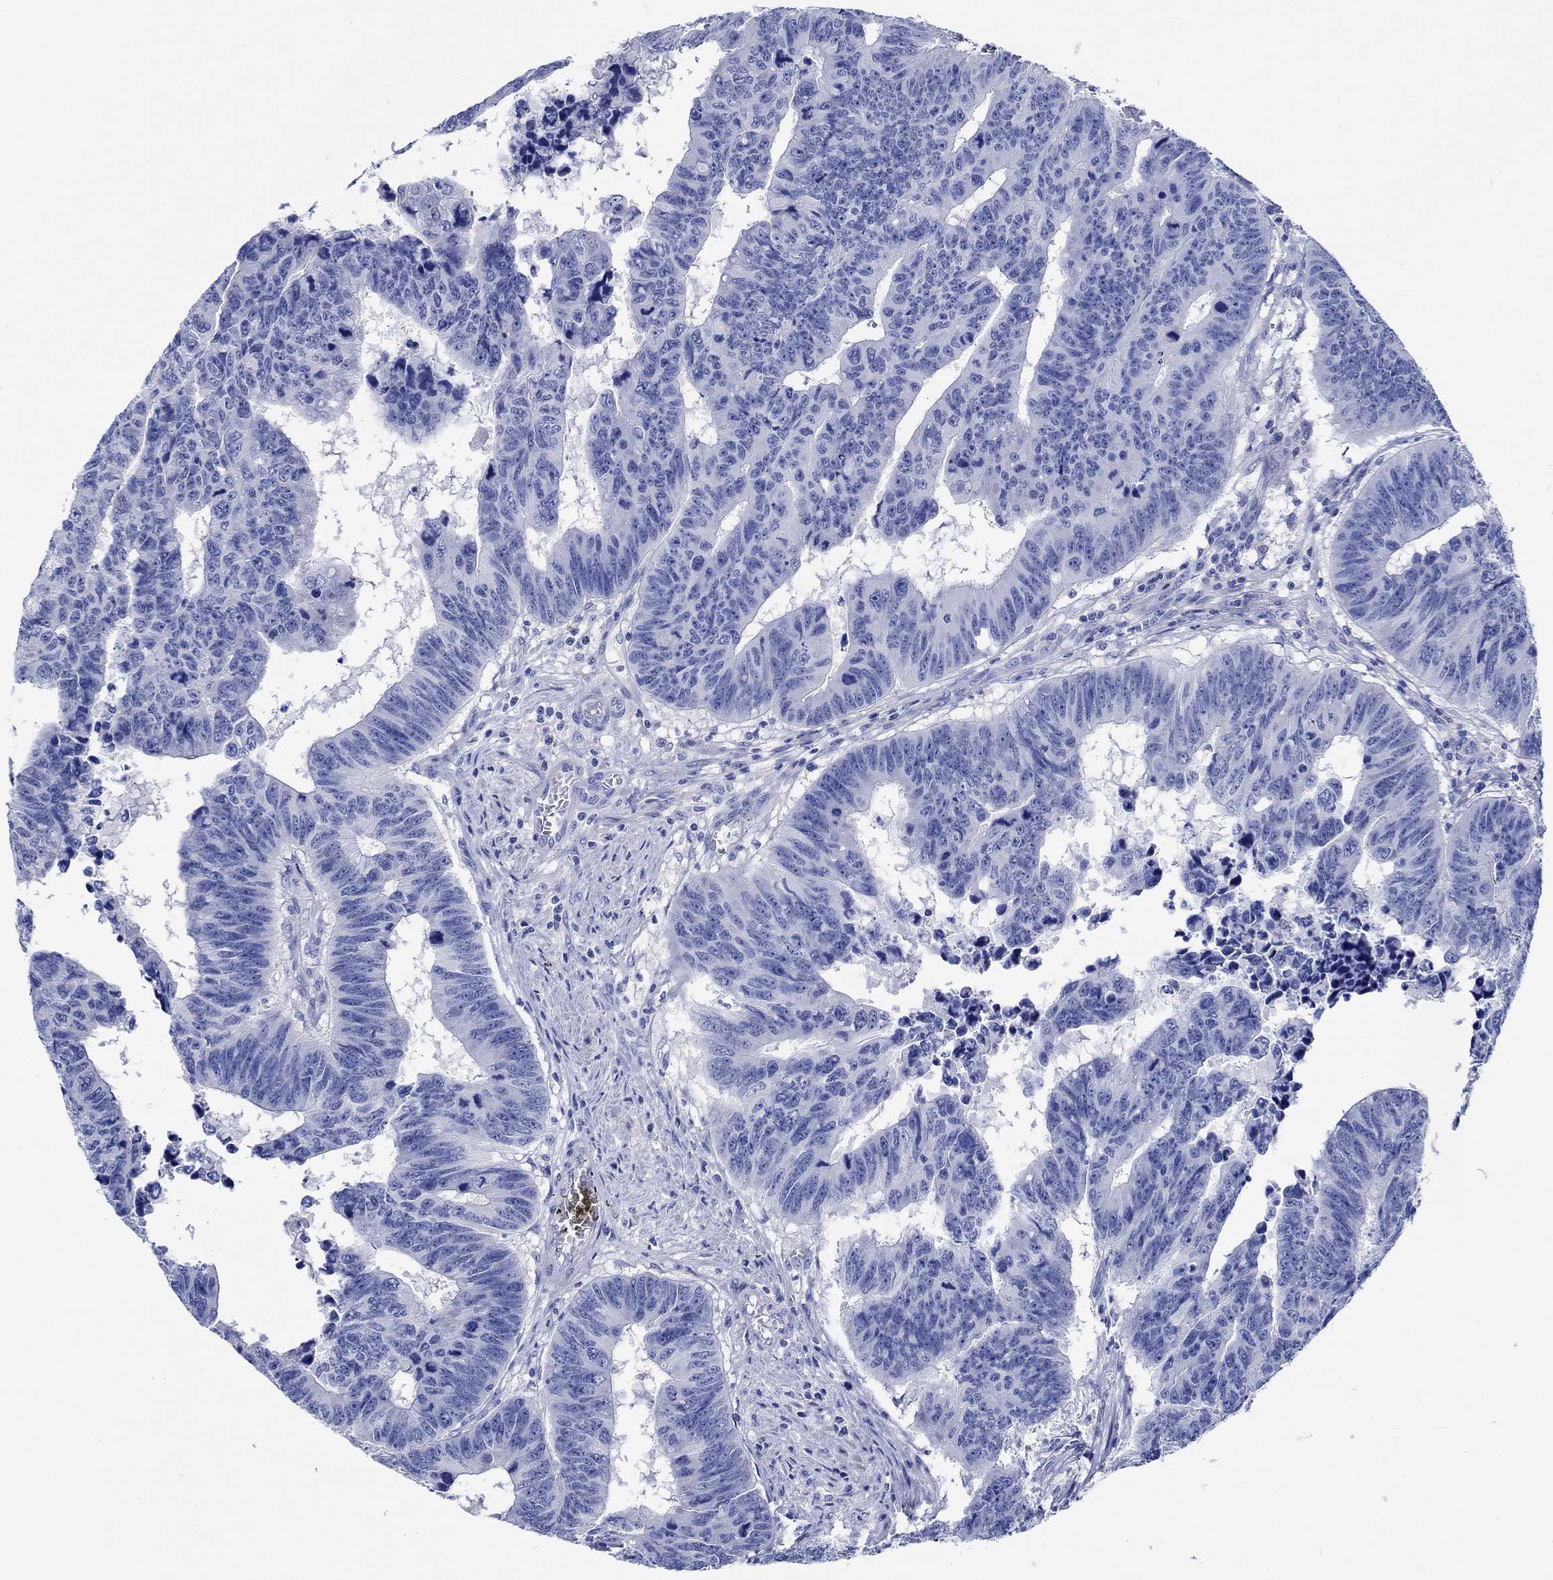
{"staining": {"intensity": "negative", "quantity": "none", "location": "none"}, "tissue": "colorectal cancer", "cell_type": "Tumor cells", "image_type": "cancer", "snomed": [{"axis": "morphology", "description": "Adenocarcinoma, NOS"}, {"axis": "topography", "description": "Appendix"}, {"axis": "topography", "description": "Colon"}, {"axis": "topography", "description": "Cecum"}, {"axis": "topography", "description": "Colon asc"}], "caption": "IHC of human colorectal cancer (adenocarcinoma) demonstrates no staining in tumor cells. The staining was performed using DAB (3,3'-diaminobenzidine) to visualize the protein expression in brown, while the nuclei were stained in blue with hematoxylin (Magnification: 20x).", "gene": "SHISA4", "patient": {"sex": "female", "age": 85}}